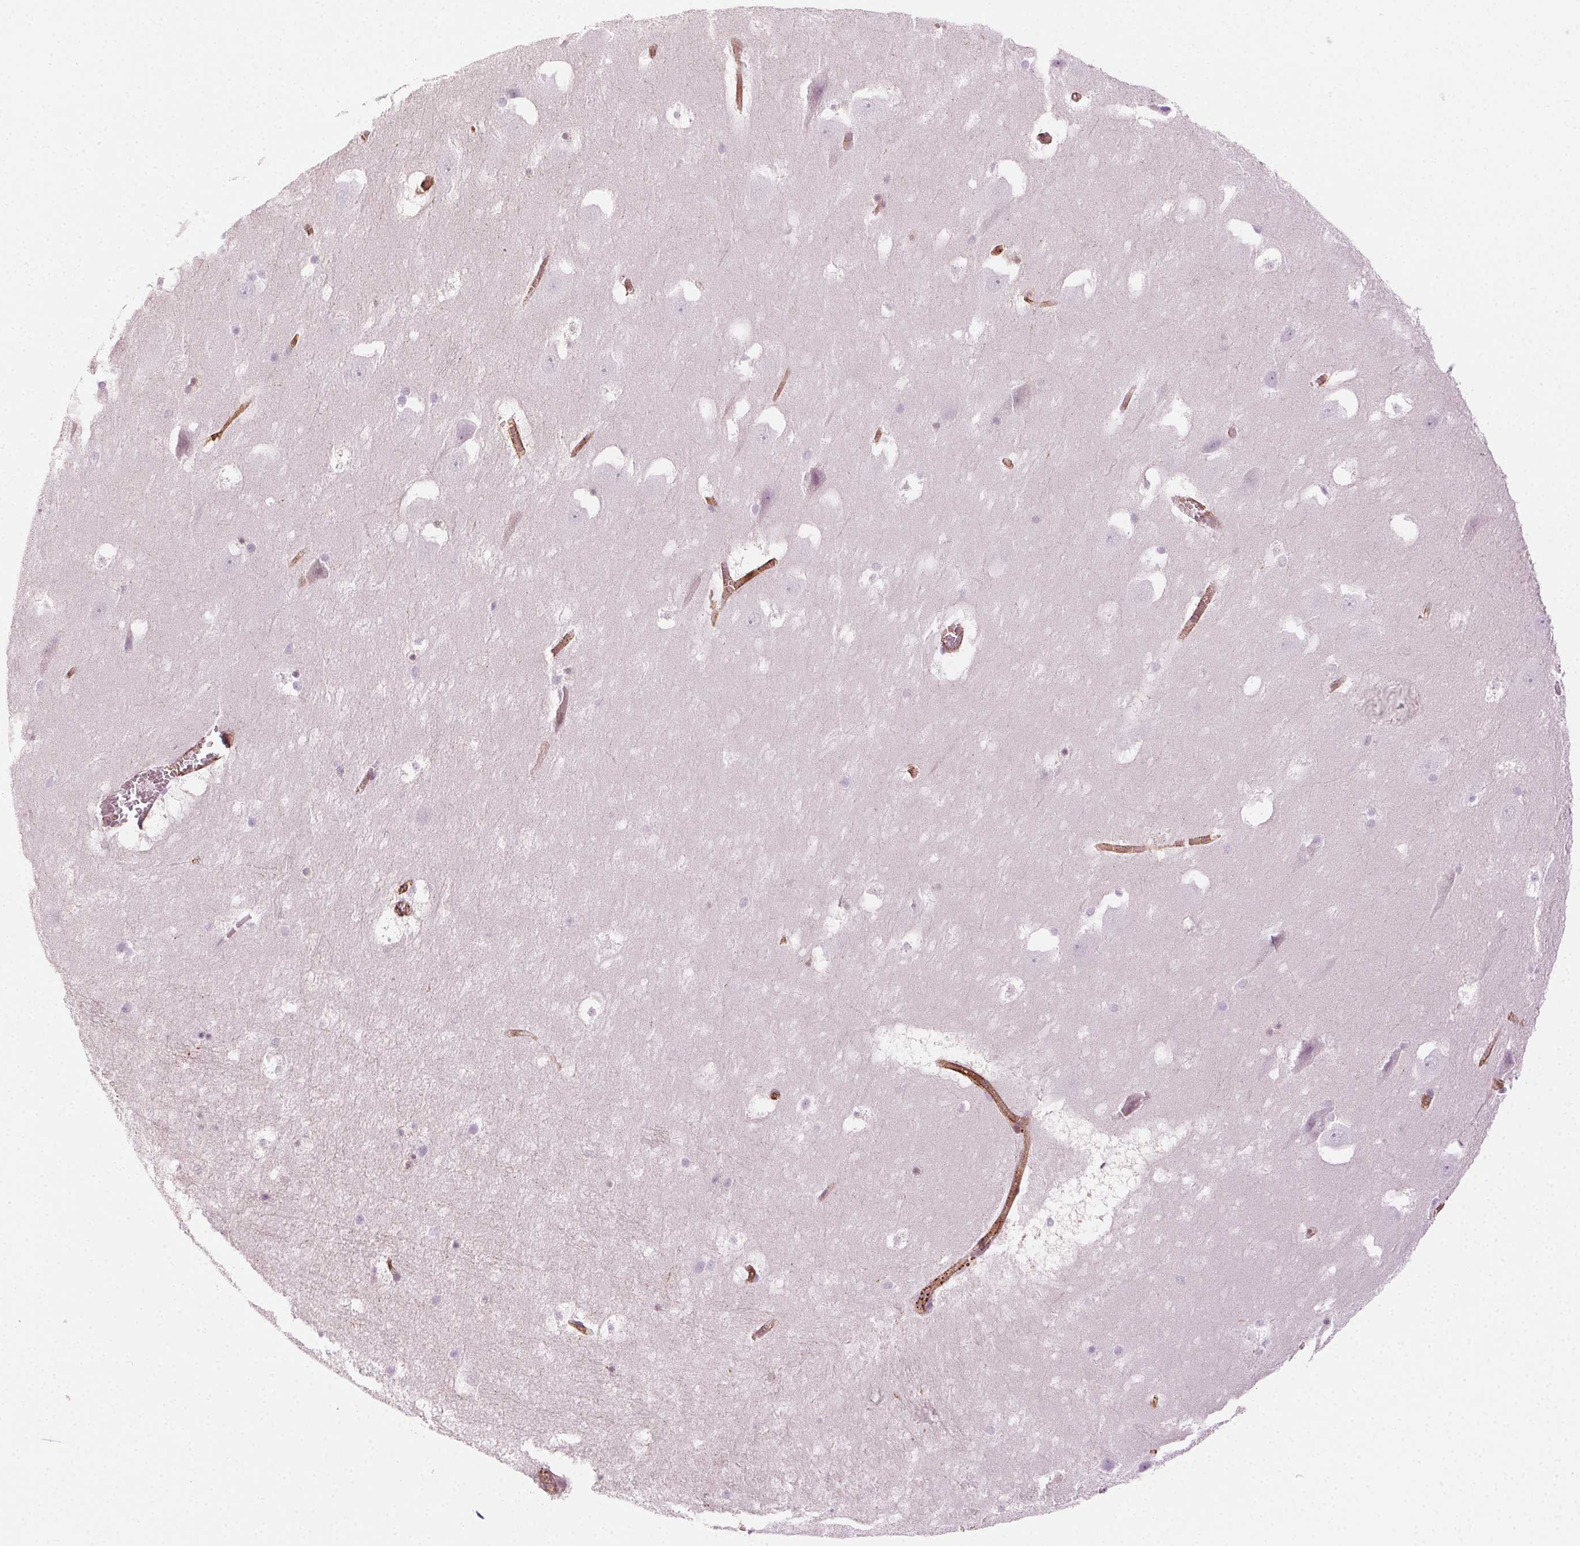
{"staining": {"intensity": "negative", "quantity": "none", "location": "none"}, "tissue": "hippocampus", "cell_type": "Glial cells", "image_type": "normal", "snomed": [{"axis": "morphology", "description": "Normal tissue, NOS"}, {"axis": "topography", "description": "Hippocampus"}], "caption": "A histopathology image of hippocampus stained for a protein displays no brown staining in glial cells. Brightfield microscopy of IHC stained with DAB (3,3'-diaminobenzidine) (brown) and hematoxylin (blue), captured at high magnification.", "gene": "AIF1L", "patient": {"sex": "male", "age": 45}}